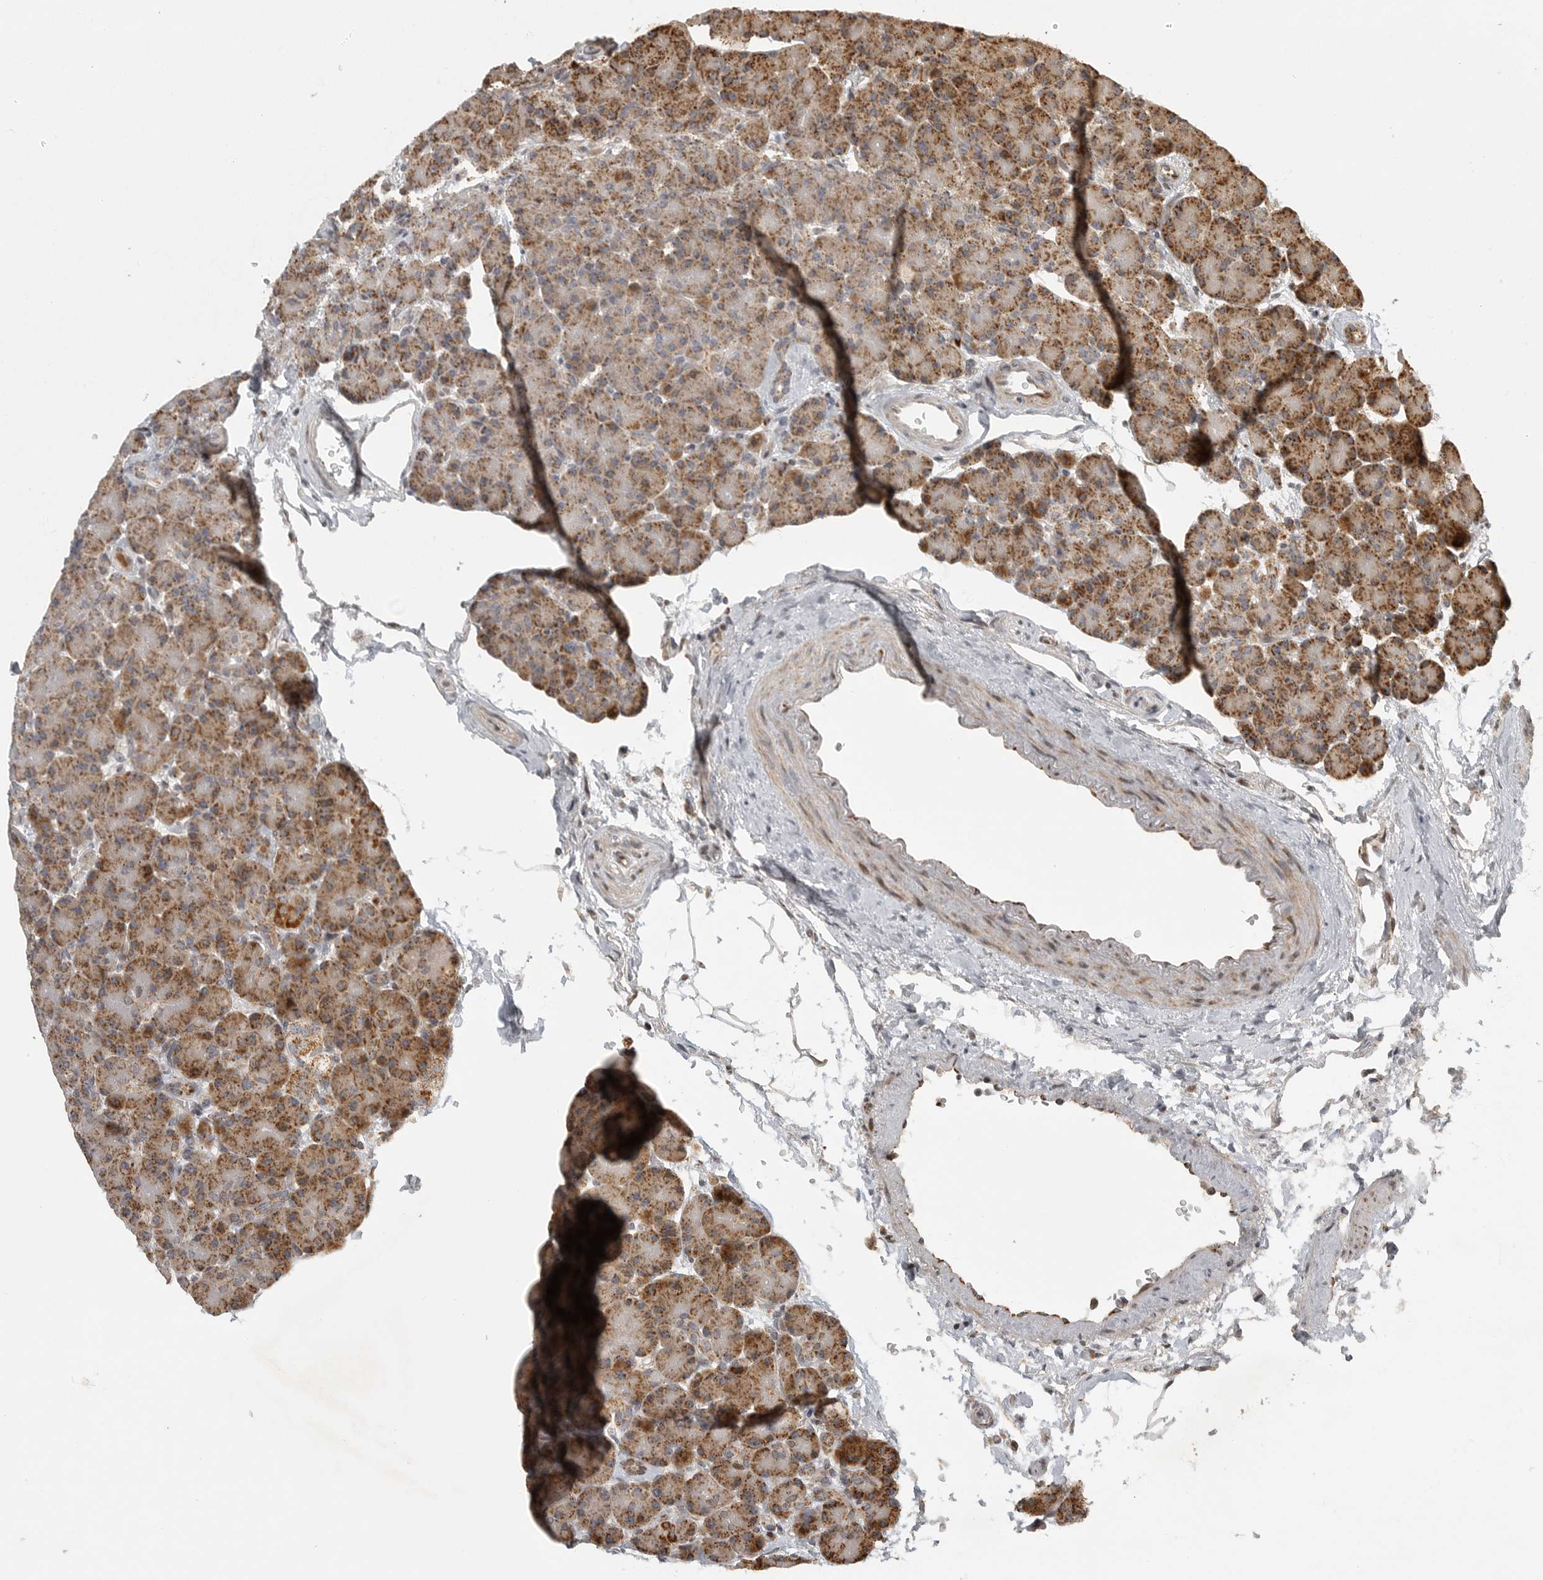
{"staining": {"intensity": "moderate", "quantity": ">75%", "location": "cytoplasmic/membranous"}, "tissue": "pancreas", "cell_type": "Exocrine glandular cells", "image_type": "normal", "snomed": [{"axis": "morphology", "description": "Normal tissue, NOS"}, {"axis": "topography", "description": "Pancreas"}], "caption": "The micrograph exhibits immunohistochemical staining of unremarkable pancreas. There is moderate cytoplasmic/membranous positivity is seen in approximately >75% of exocrine glandular cells.", "gene": "NARS2", "patient": {"sex": "female", "age": 43}}